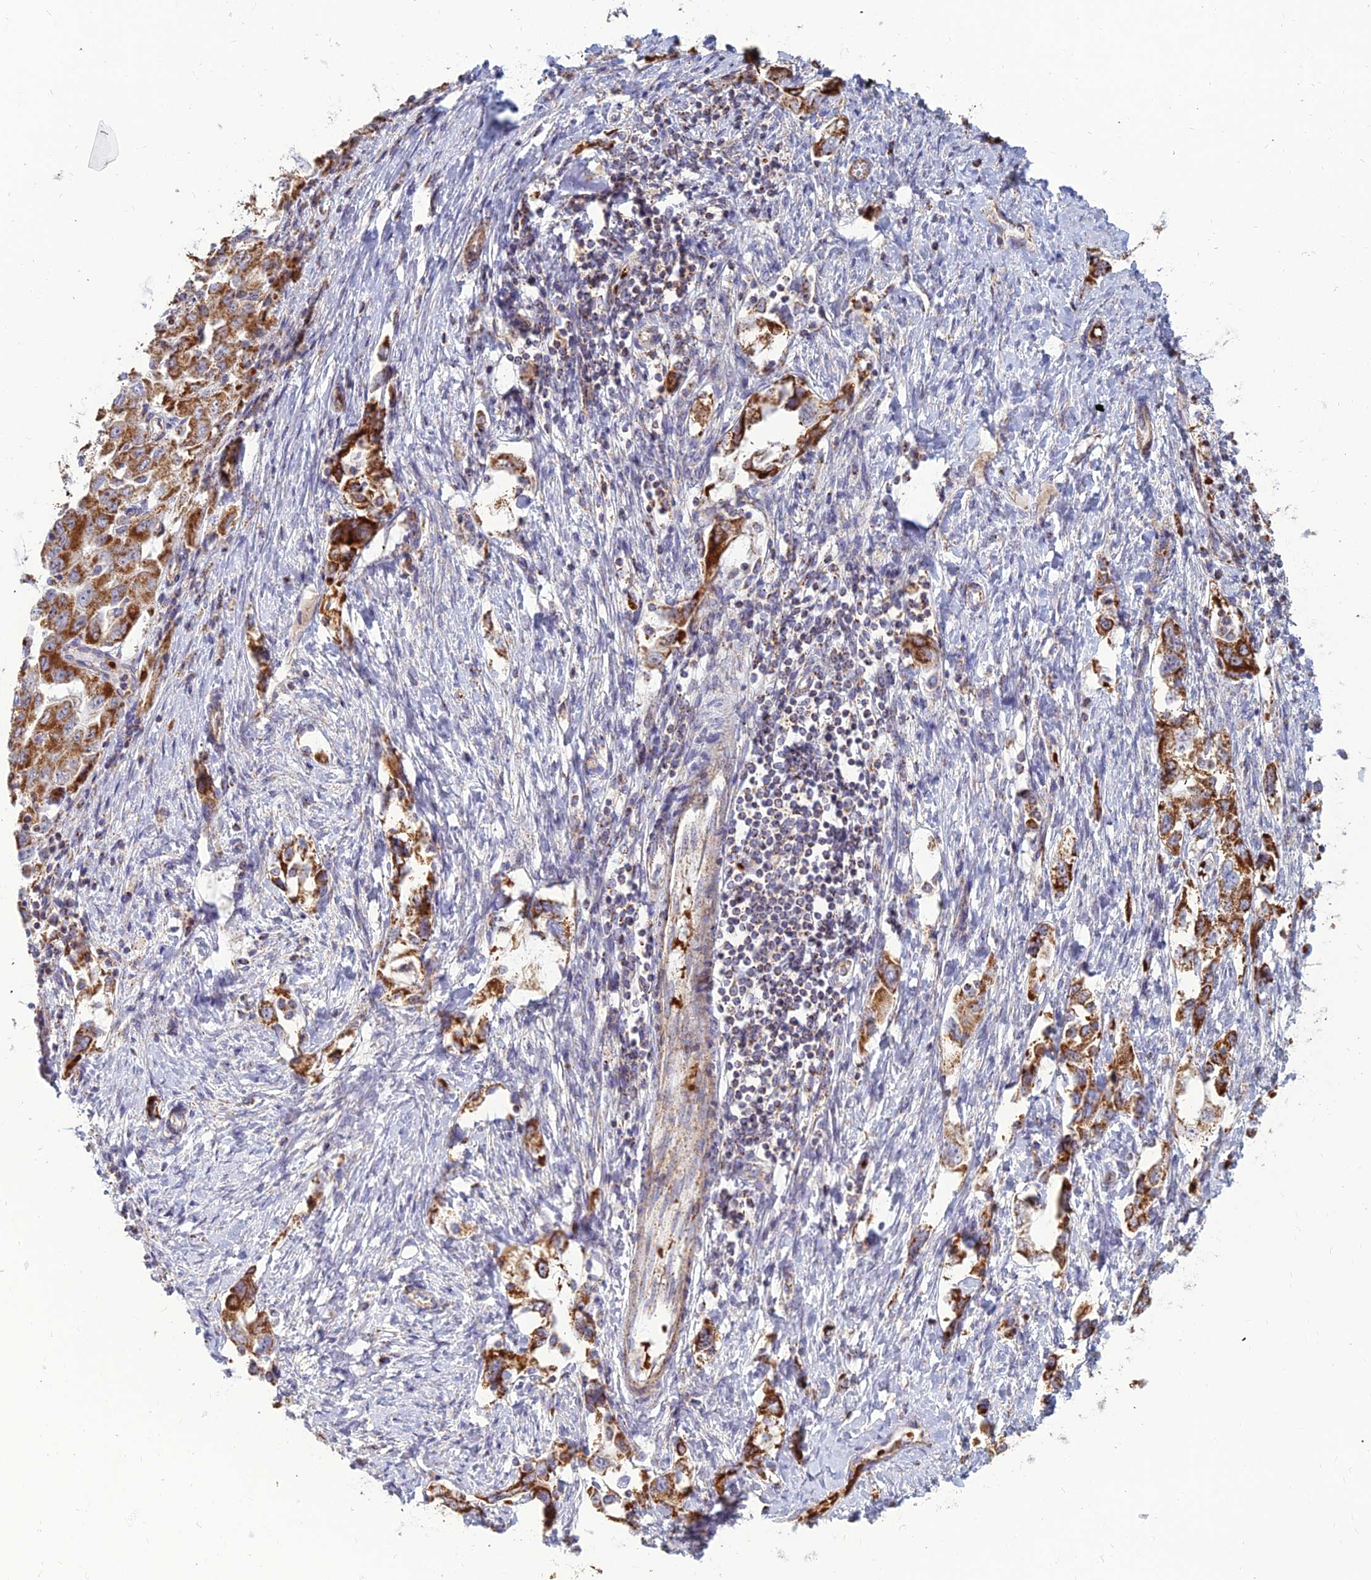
{"staining": {"intensity": "strong", "quantity": ">75%", "location": "cytoplasmic/membranous"}, "tissue": "ovarian cancer", "cell_type": "Tumor cells", "image_type": "cancer", "snomed": [{"axis": "morphology", "description": "Carcinoma, NOS"}, {"axis": "morphology", "description": "Cystadenocarcinoma, serous, NOS"}, {"axis": "topography", "description": "Ovary"}], "caption": "This is a photomicrograph of immunohistochemistry (IHC) staining of ovarian serous cystadenocarcinoma, which shows strong staining in the cytoplasmic/membranous of tumor cells.", "gene": "SLC35F4", "patient": {"sex": "female", "age": 69}}